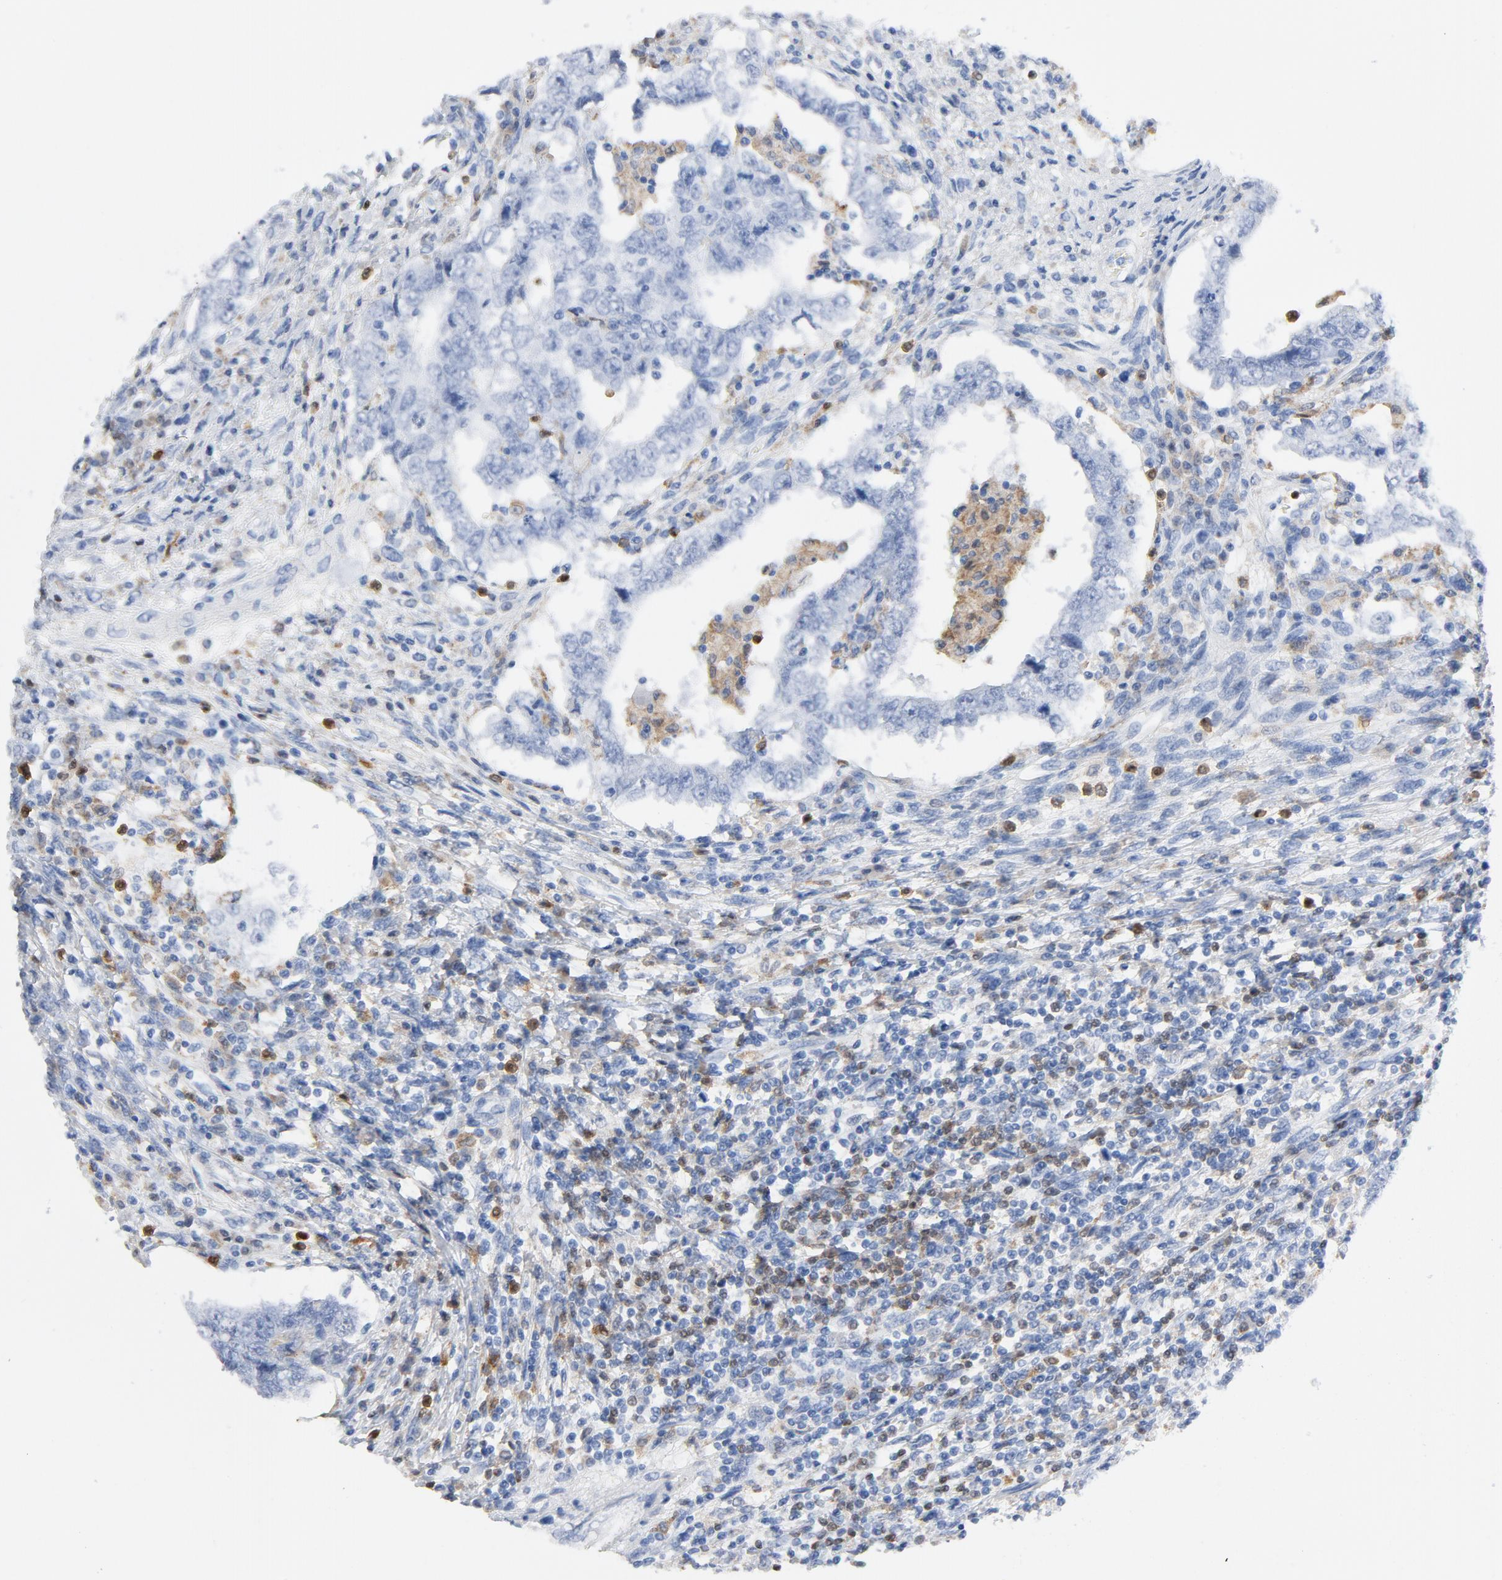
{"staining": {"intensity": "negative", "quantity": "none", "location": "none"}, "tissue": "testis cancer", "cell_type": "Tumor cells", "image_type": "cancer", "snomed": [{"axis": "morphology", "description": "Carcinoma, Embryonal, NOS"}, {"axis": "topography", "description": "Testis"}], "caption": "Tumor cells are negative for protein expression in human testis cancer (embryonal carcinoma). (Brightfield microscopy of DAB IHC at high magnification).", "gene": "NCF1", "patient": {"sex": "male", "age": 26}}